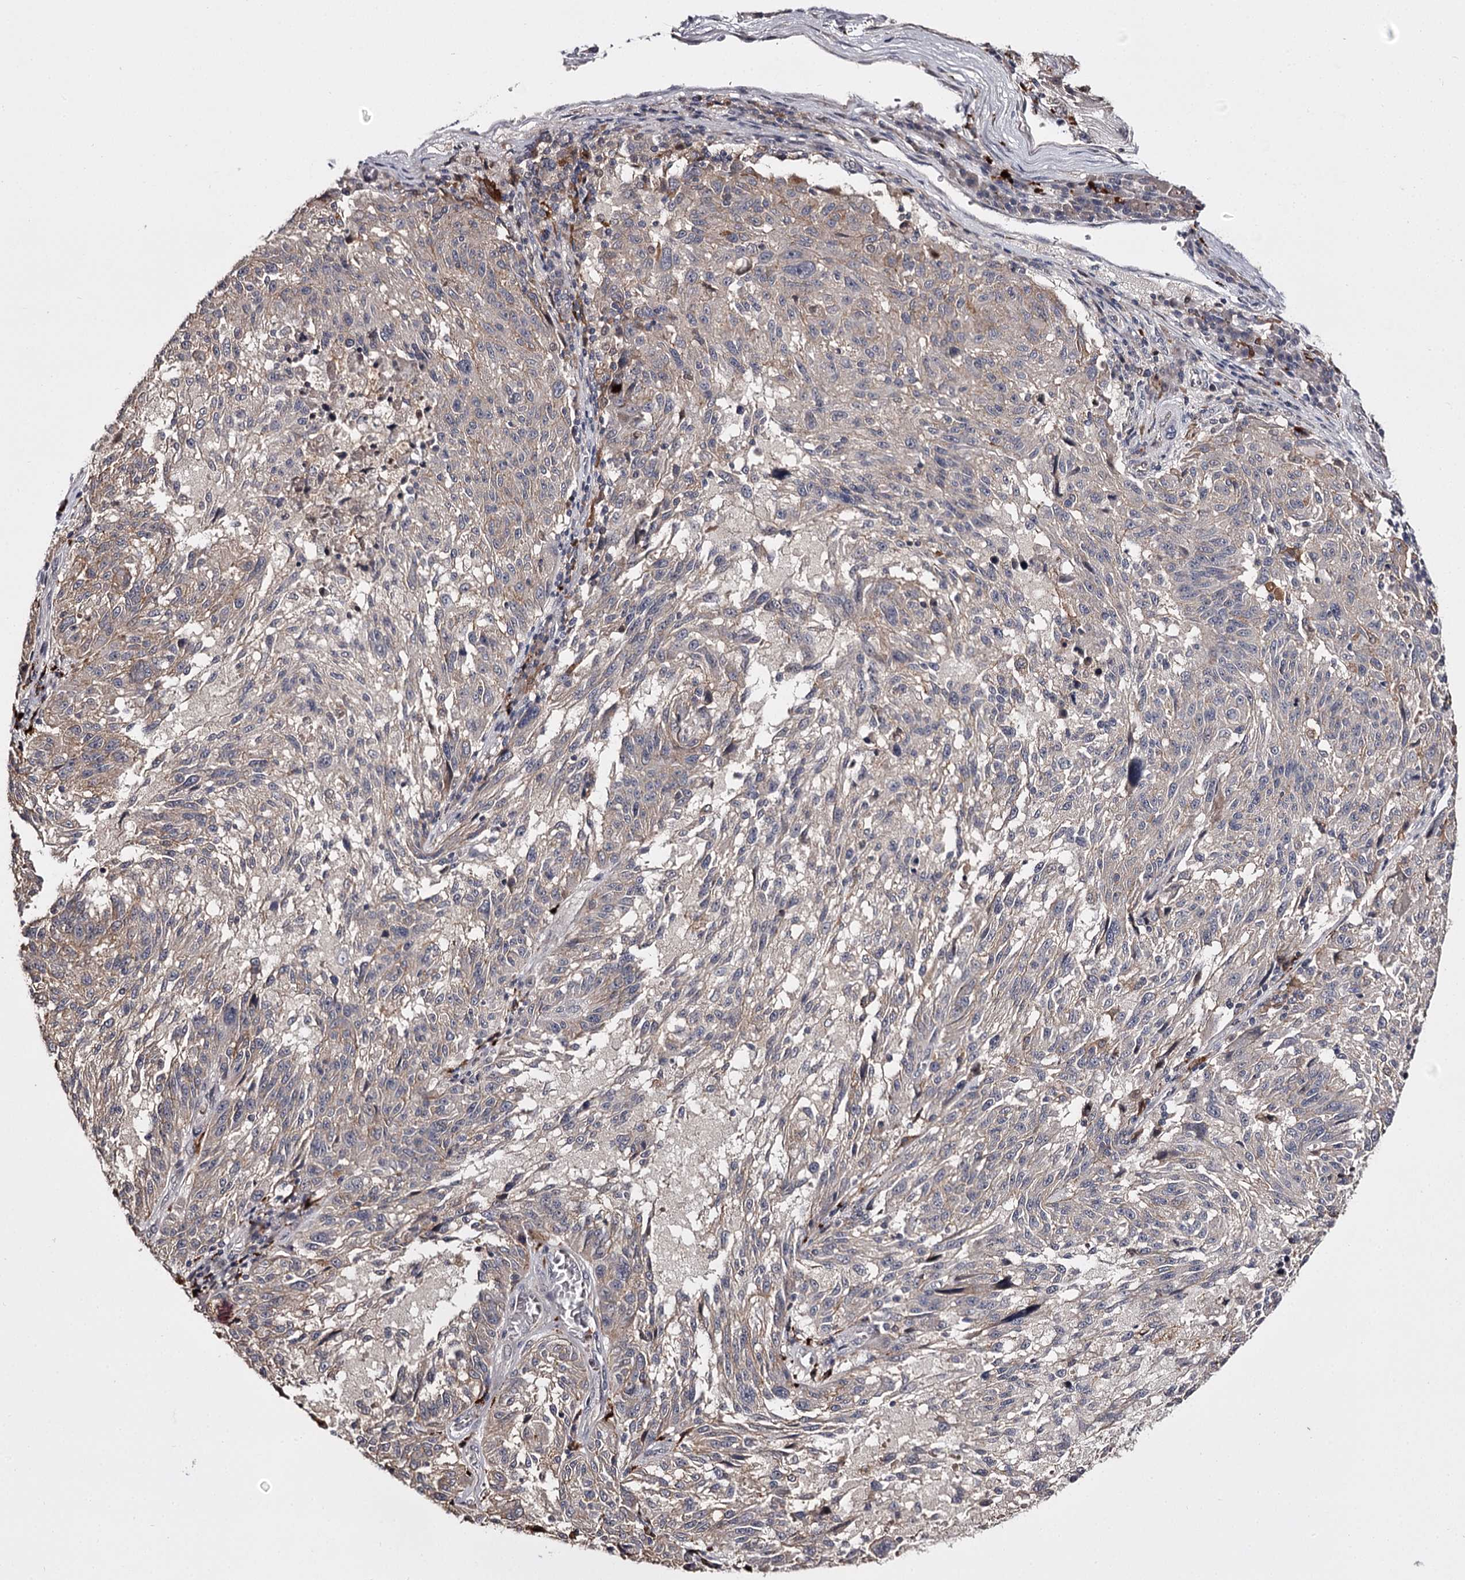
{"staining": {"intensity": "weak", "quantity": "<25%", "location": "cytoplasmic/membranous"}, "tissue": "melanoma", "cell_type": "Tumor cells", "image_type": "cancer", "snomed": [{"axis": "morphology", "description": "Malignant melanoma, NOS"}, {"axis": "topography", "description": "Skin"}], "caption": "Histopathology image shows no protein staining in tumor cells of malignant melanoma tissue.", "gene": "SLC32A1", "patient": {"sex": "male", "age": 53}}